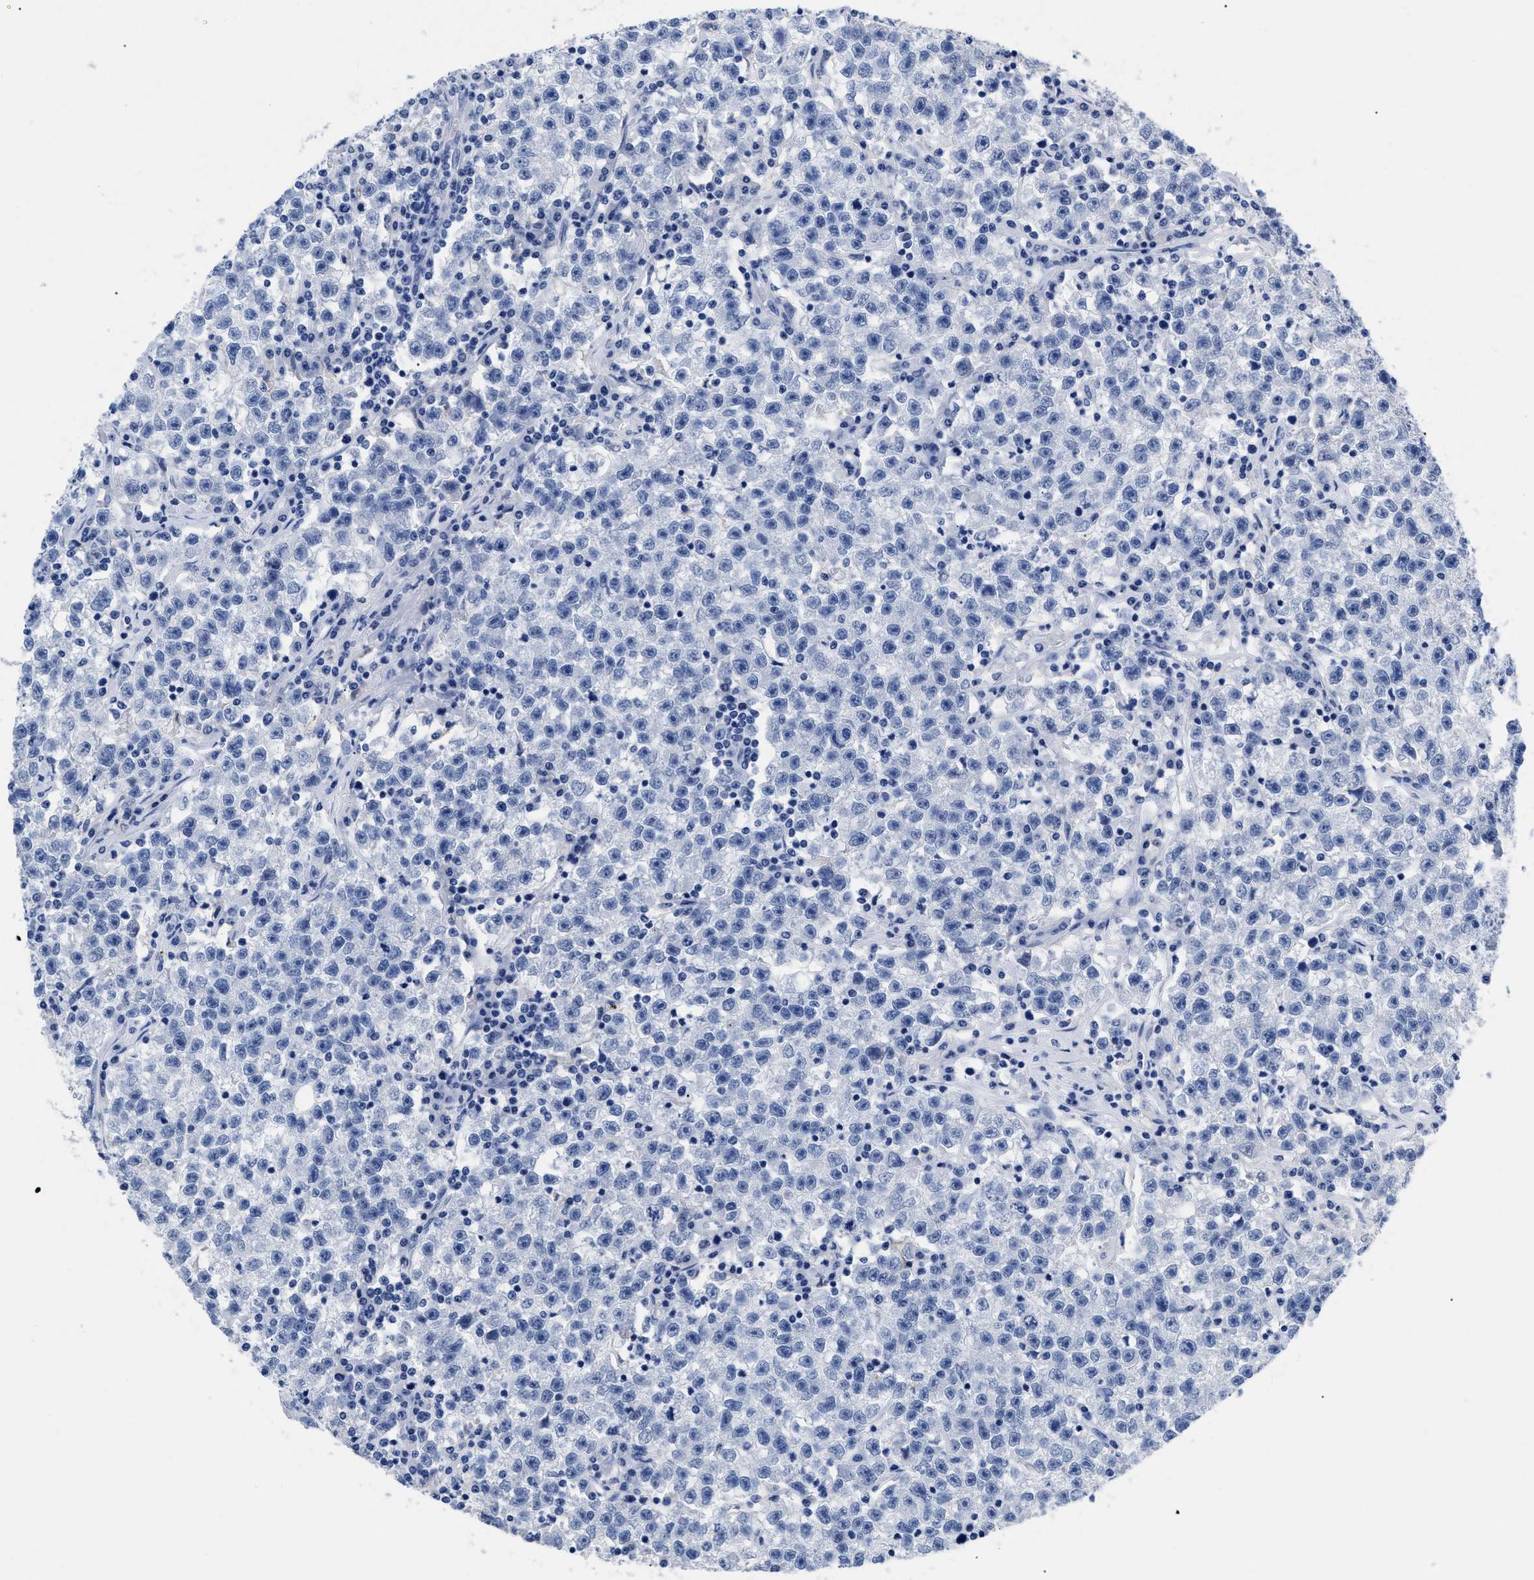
{"staining": {"intensity": "negative", "quantity": "none", "location": "none"}, "tissue": "testis cancer", "cell_type": "Tumor cells", "image_type": "cancer", "snomed": [{"axis": "morphology", "description": "Seminoma, NOS"}, {"axis": "topography", "description": "Testis"}], "caption": "Tumor cells show no significant protein expression in seminoma (testis). (Immunohistochemistry (ihc), brightfield microscopy, high magnification).", "gene": "TREML1", "patient": {"sex": "male", "age": 22}}